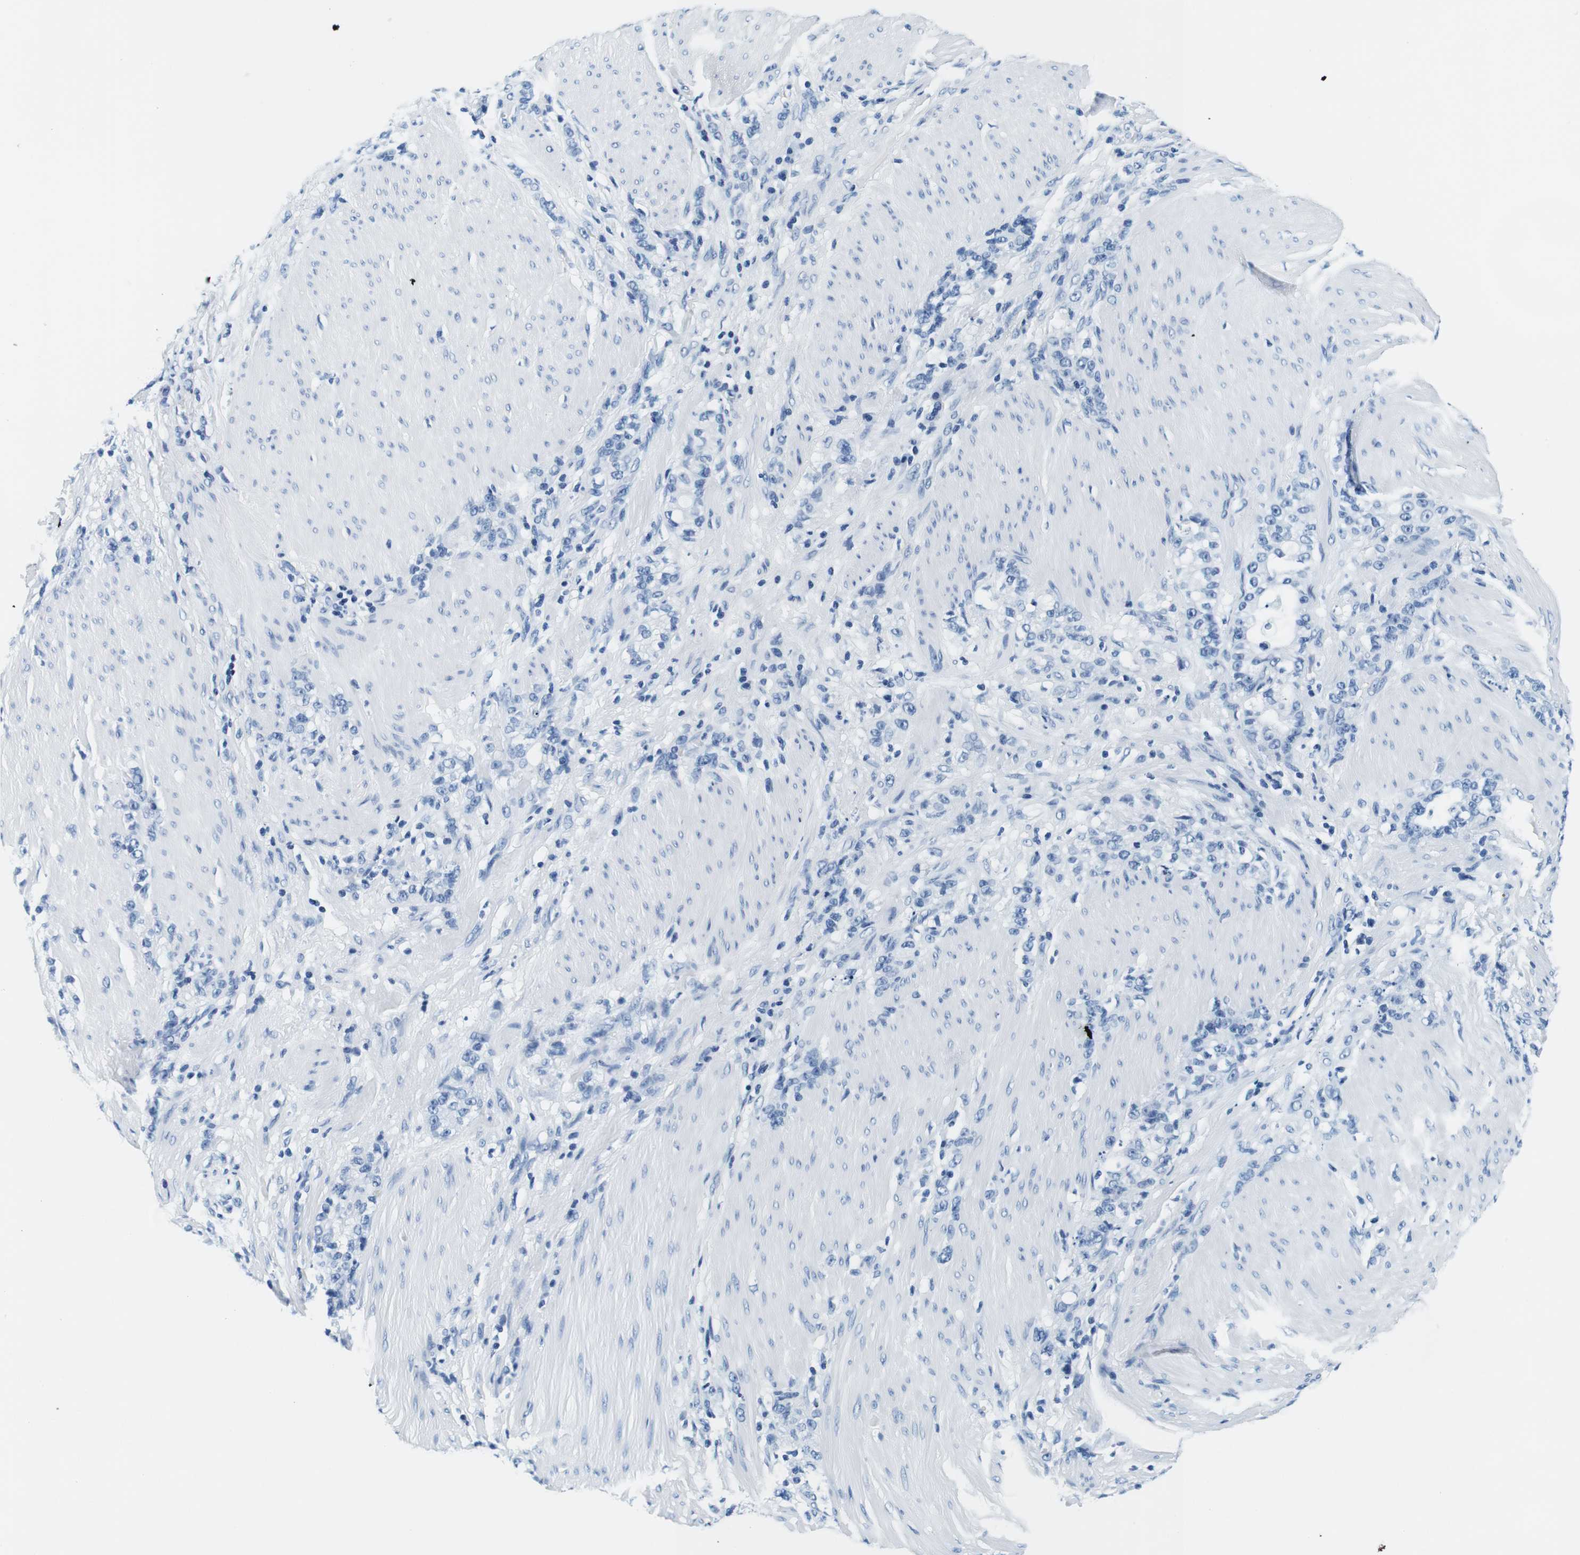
{"staining": {"intensity": "negative", "quantity": "none", "location": "none"}, "tissue": "stomach cancer", "cell_type": "Tumor cells", "image_type": "cancer", "snomed": [{"axis": "morphology", "description": "Adenocarcinoma, NOS"}, {"axis": "topography", "description": "Stomach, lower"}], "caption": "A high-resolution histopathology image shows immunohistochemistry (IHC) staining of stomach cancer, which shows no significant positivity in tumor cells.", "gene": "ELANE", "patient": {"sex": "male", "age": 88}}